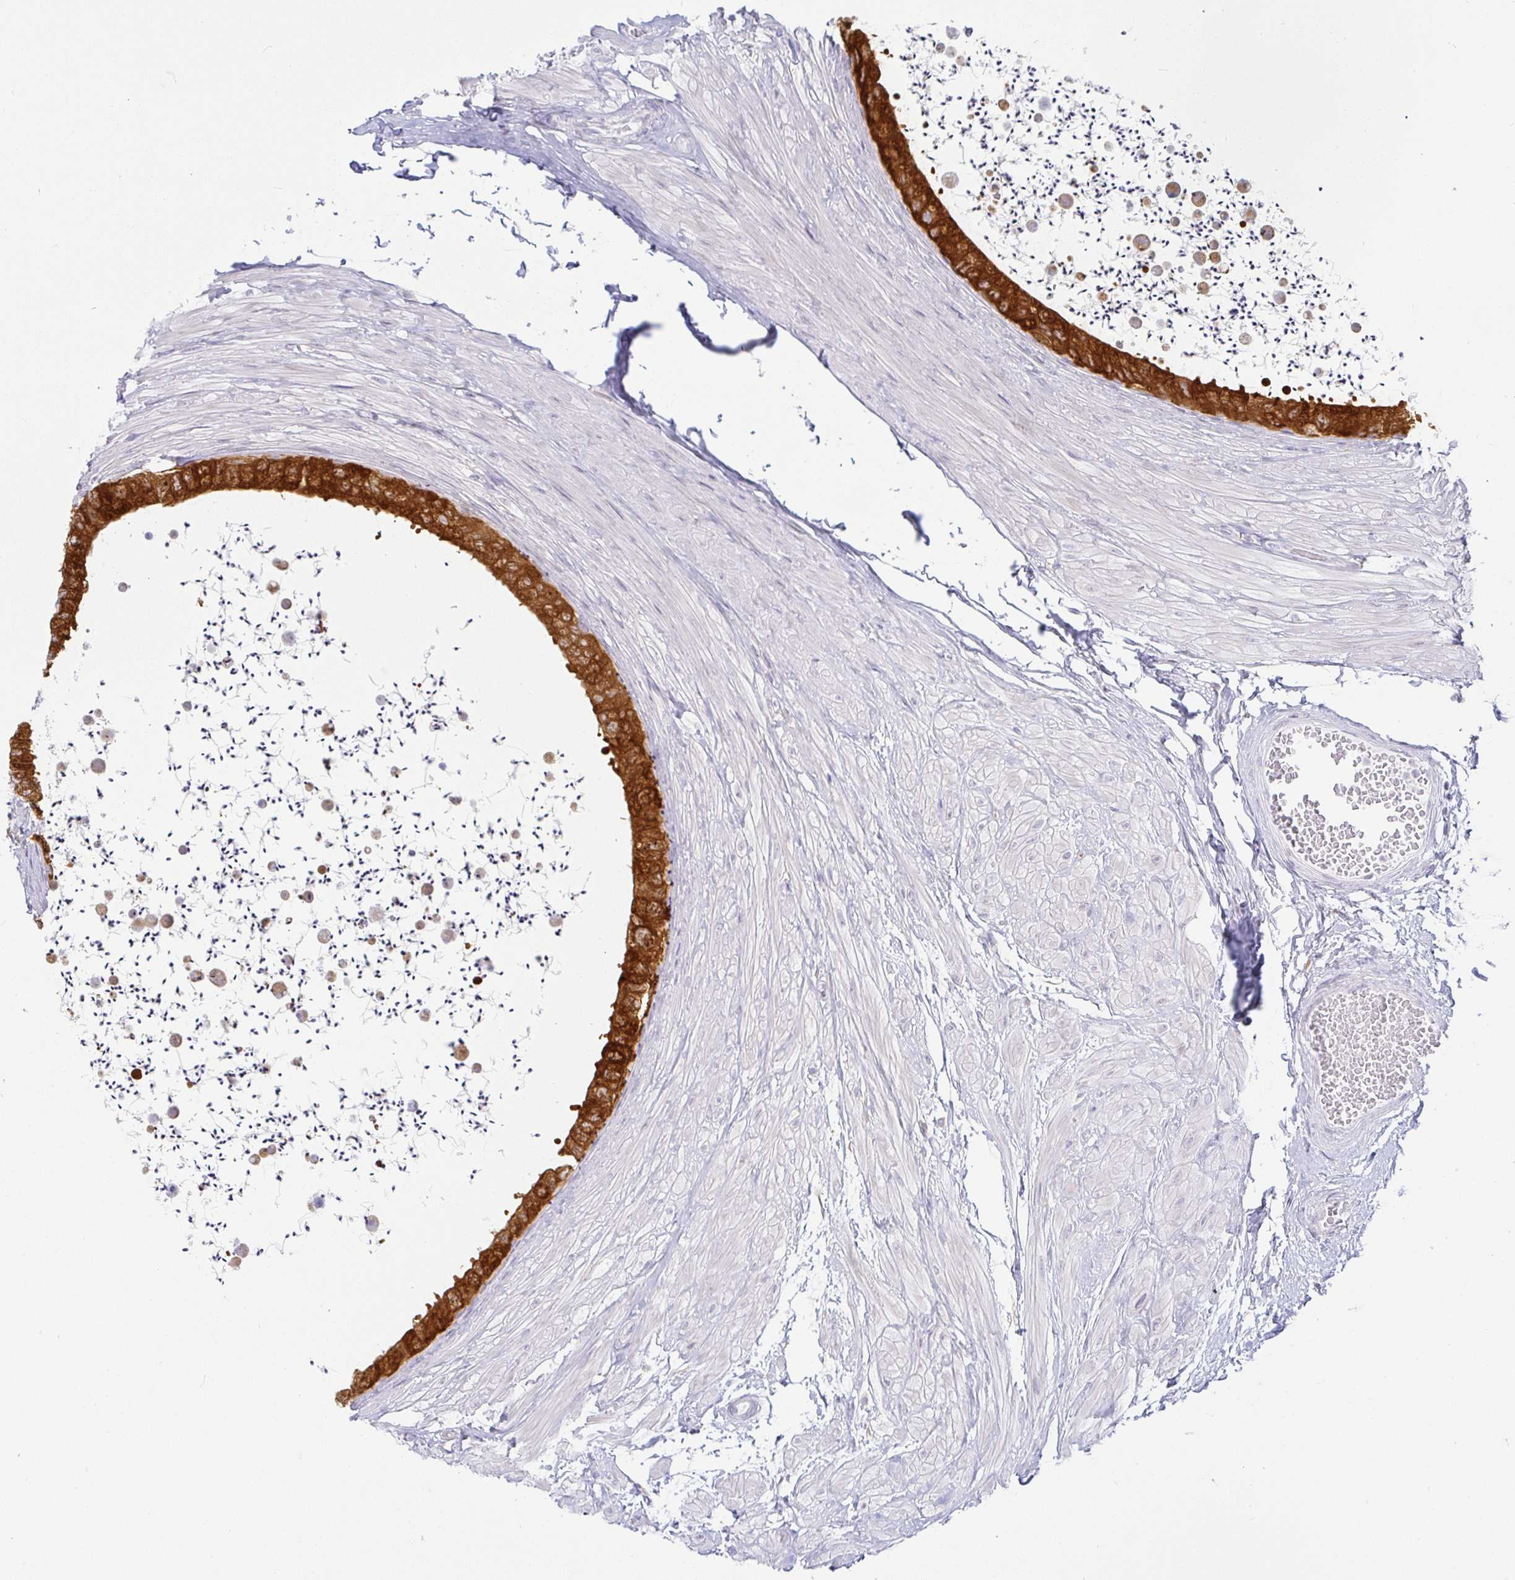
{"staining": {"intensity": "strong", "quantity": ">75%", "location": "cytoplasmic/membranous"}, "tissue": "epididymis", "cell_type": "Glandular cells", "image_type": "normal", "snomed": [{"axis": "morphology", "description": "Normal tissue, NOS"}, {"axis": "topography", "description": "Epididymis"}, {"axis": "topography", "description": "Peripheral nerve tissue"}], "caption": "Immunohistochemical staining of unremarkable epididymis demonstrates strong cytoplasmic/membranous protein expression in about >75% of glandular cells.", "gene": "DERL2", "patient": {"sex": "male", "age": 32}}